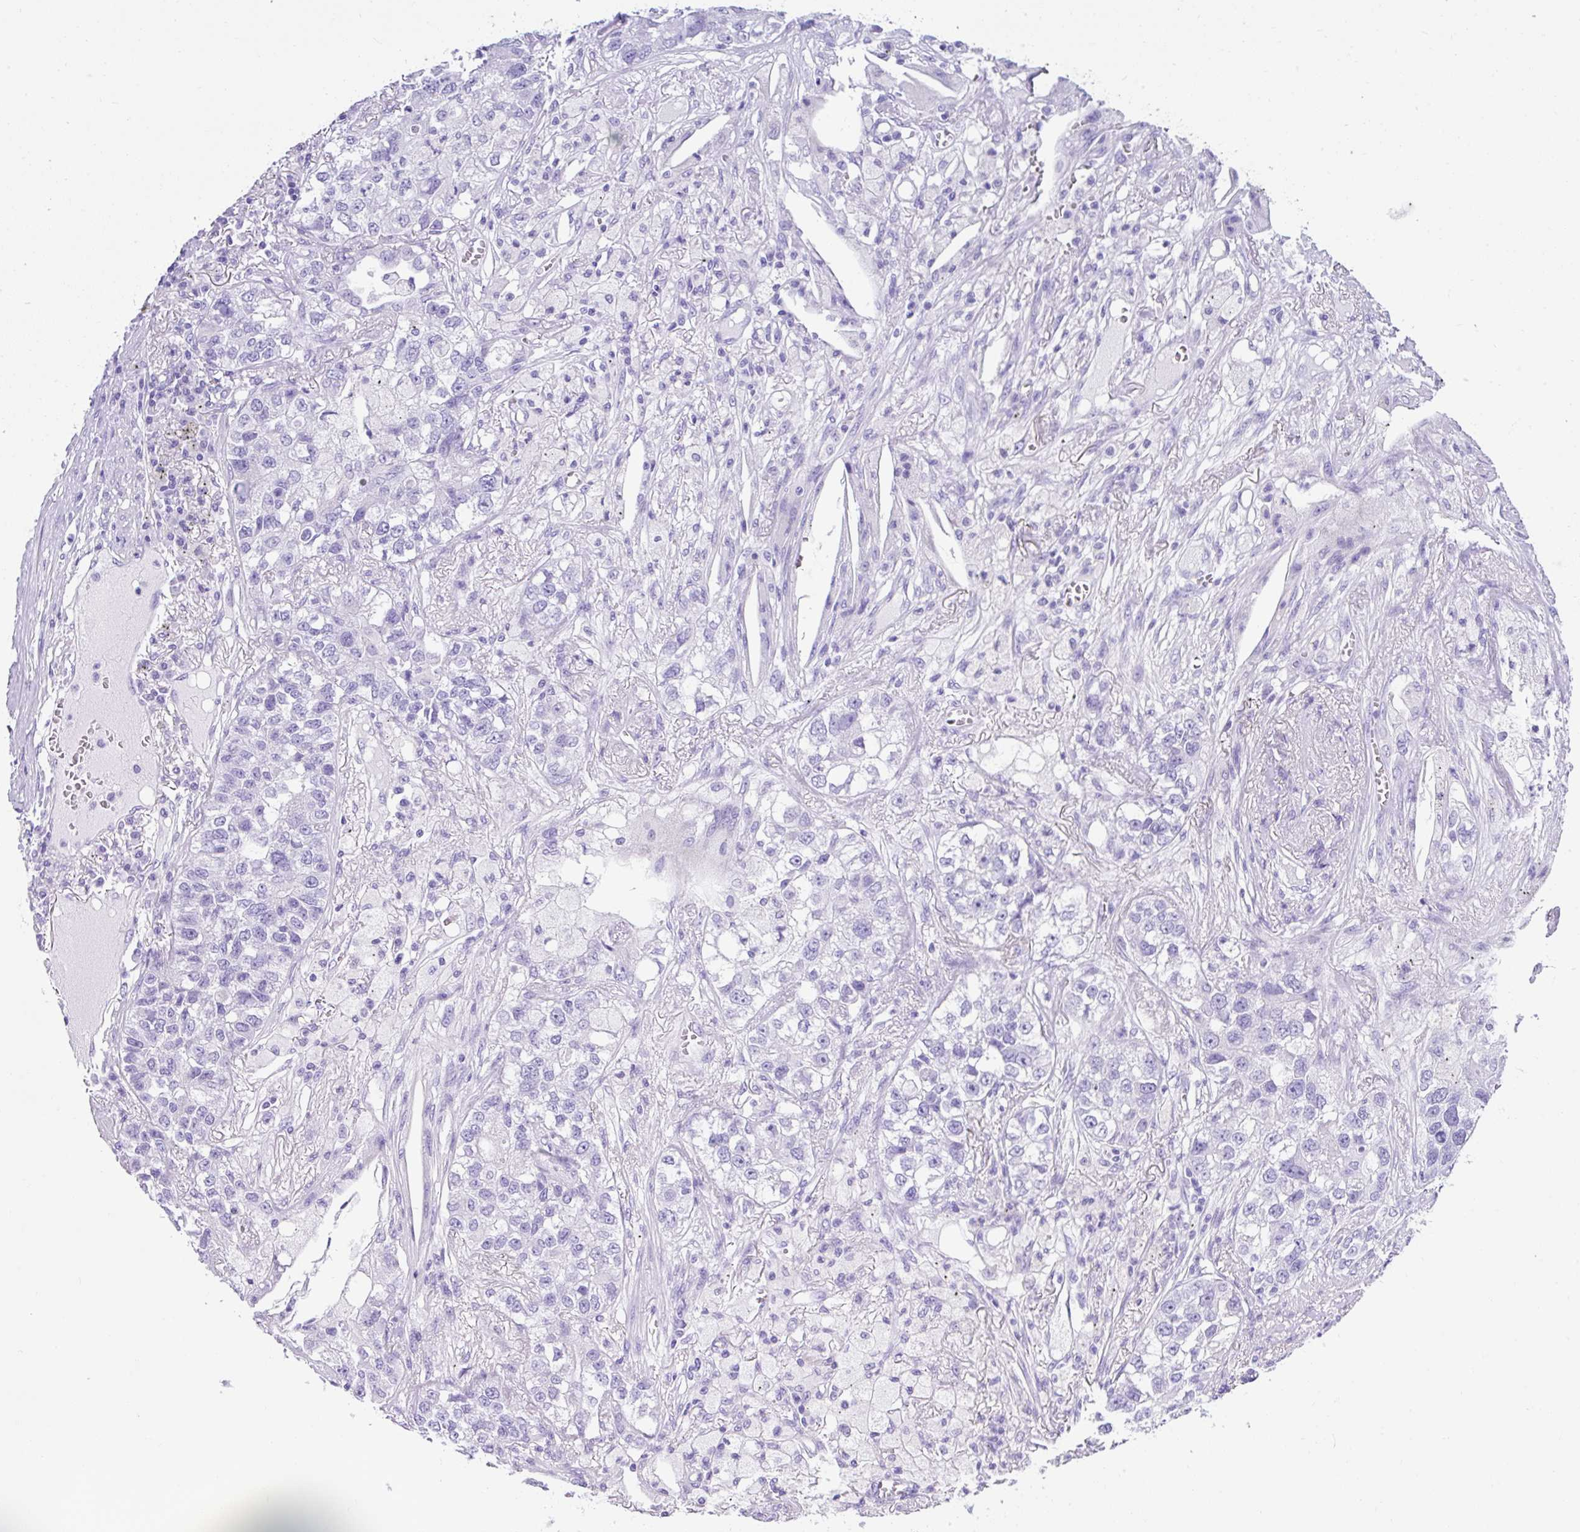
{"staining": {"intensity": "negative", "quantity": "none", "location": "none"}, "tissue": "lung cancer", "cell_type": "Tumor cells", "image_type": "cancer", "snomed": [{"axis": "morphology", "description": "Adenocarcinoma, NOS"}, {"axis": "topography", "description": "Lung"}], "caption": "IHC photomicrograph of neoplastic tissue: human lung adenocarcinoma stained with DAB (3,3'-diaminobenzidine) reveals no significant protein expression in tumor cells. Nuclei are stained in blue.", "gene": "KRT12", "patient": {"sex": "male", "age": 49}}